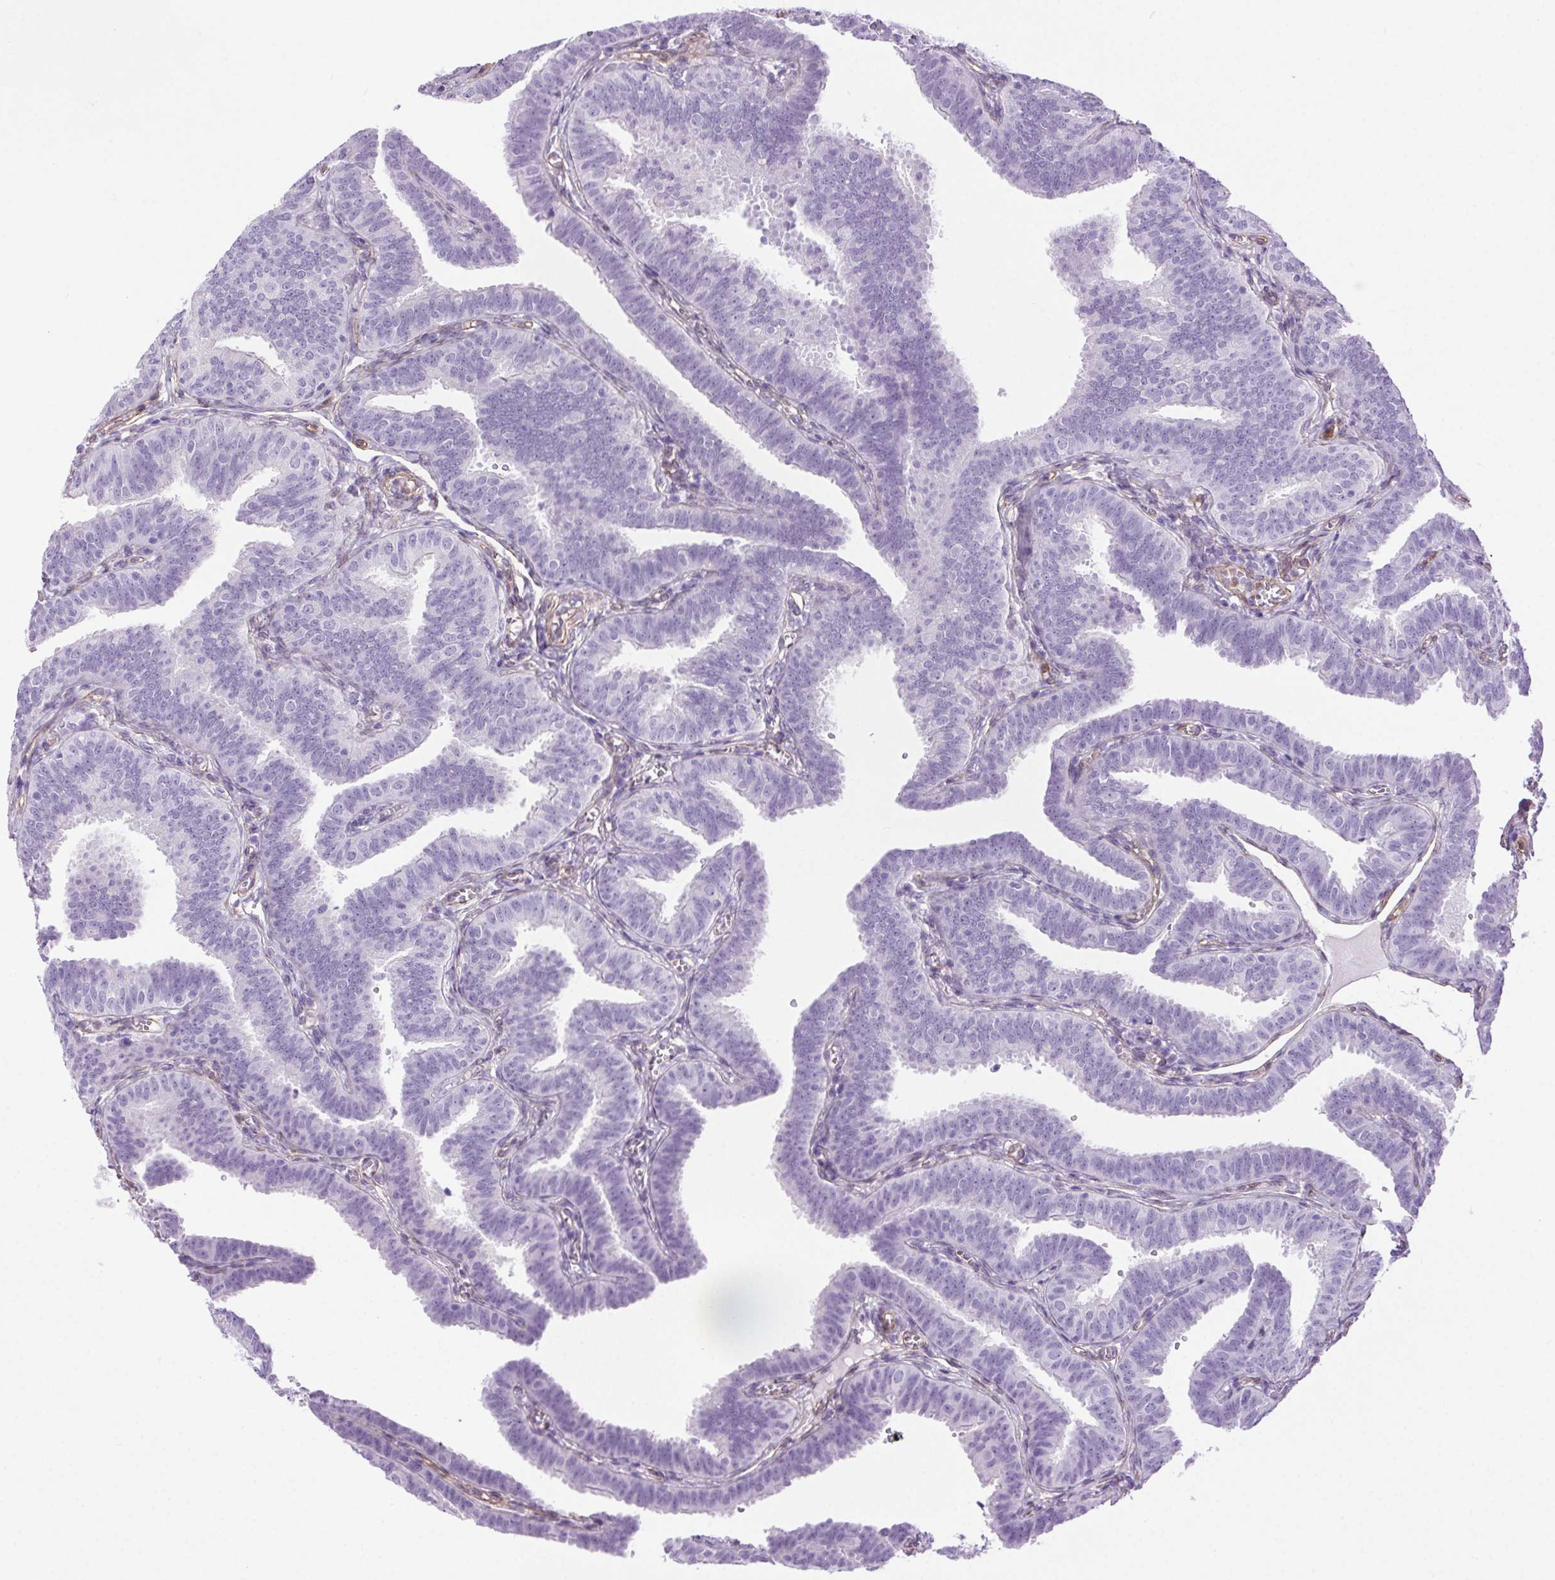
{"staining": {"intensity": "negative", "quantity": "none", "location": "none"}, "tissue": "fallopian tube", "cell_type": "Glandular cells", "image_type": "normal", "snomed": [{"axis": "morphology", "description": "Normal tissue, NOS"}, {"axis": "topography", "description": "Fallopian tube"}], "caption": "High magnification brightfield microscopy of unremarkable fallopian tube stained with DAB (3,3'-diaminobenzidine) (brown) and counterstained with hematoxylin (blue): glandular cells show no significant staining. (DAB (3,3'-diaminobenzidine) IHC, high magnification).", "gene": "SHCBP1L", "patient": {"sex": "female", "age": 25}}